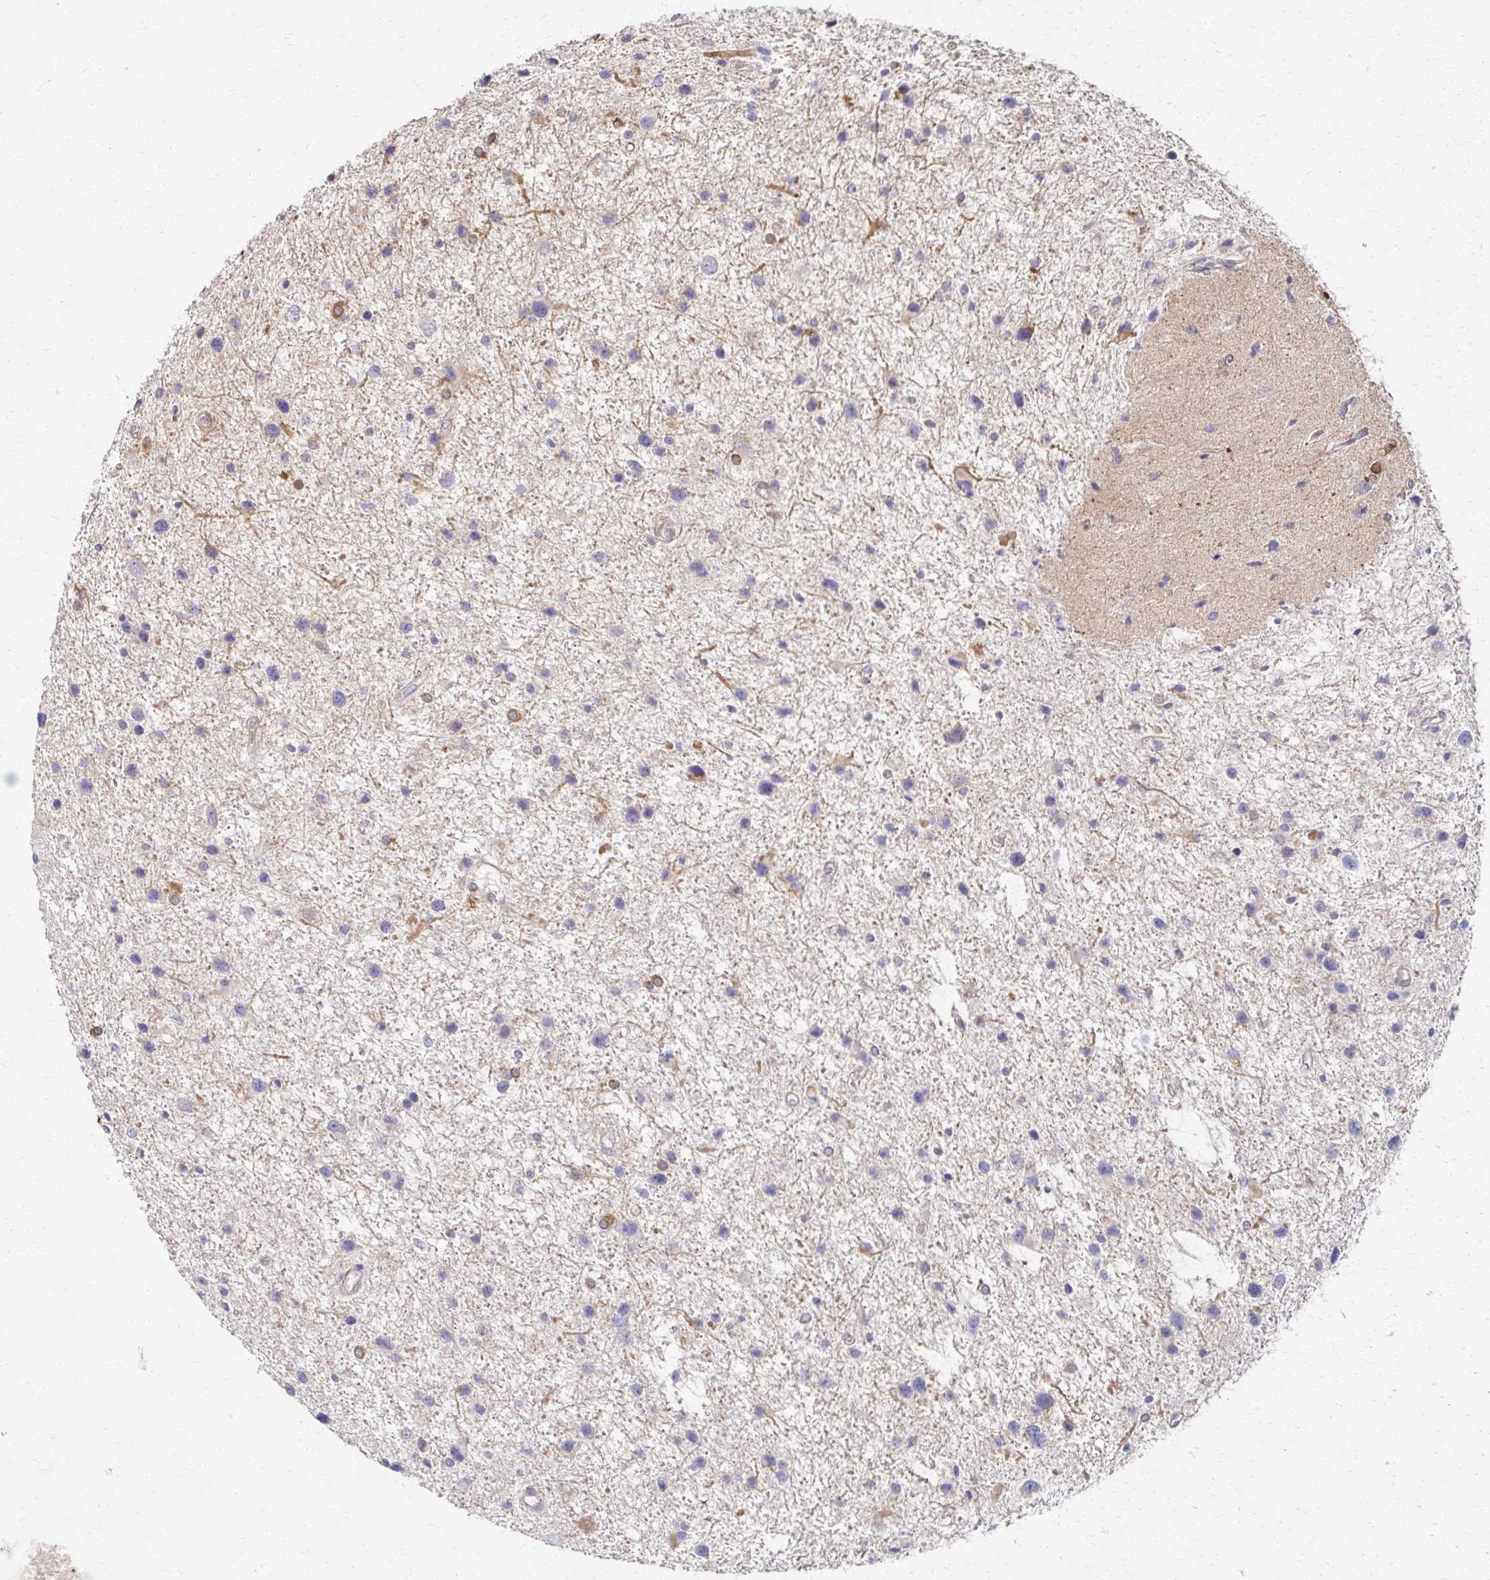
{"staining": {"intensity": "negative", "quantity": "none", "location": "none"}, "tissue": "glioma", "cell_type": "Tumor cells", "image_type": "cancer", "snomed": [{"axis": "morphology", "description": "Glioma, malignant, Low grade"}, {"axis": "topography", "description": "Brain"}], "caption": "IHC image of low-grade glioma (malignant) stained for a protein (brown), which reveals no positivity in tumor cells.", "gene": "EOLA2", "patient": {"sex": "female", "age": 32}}